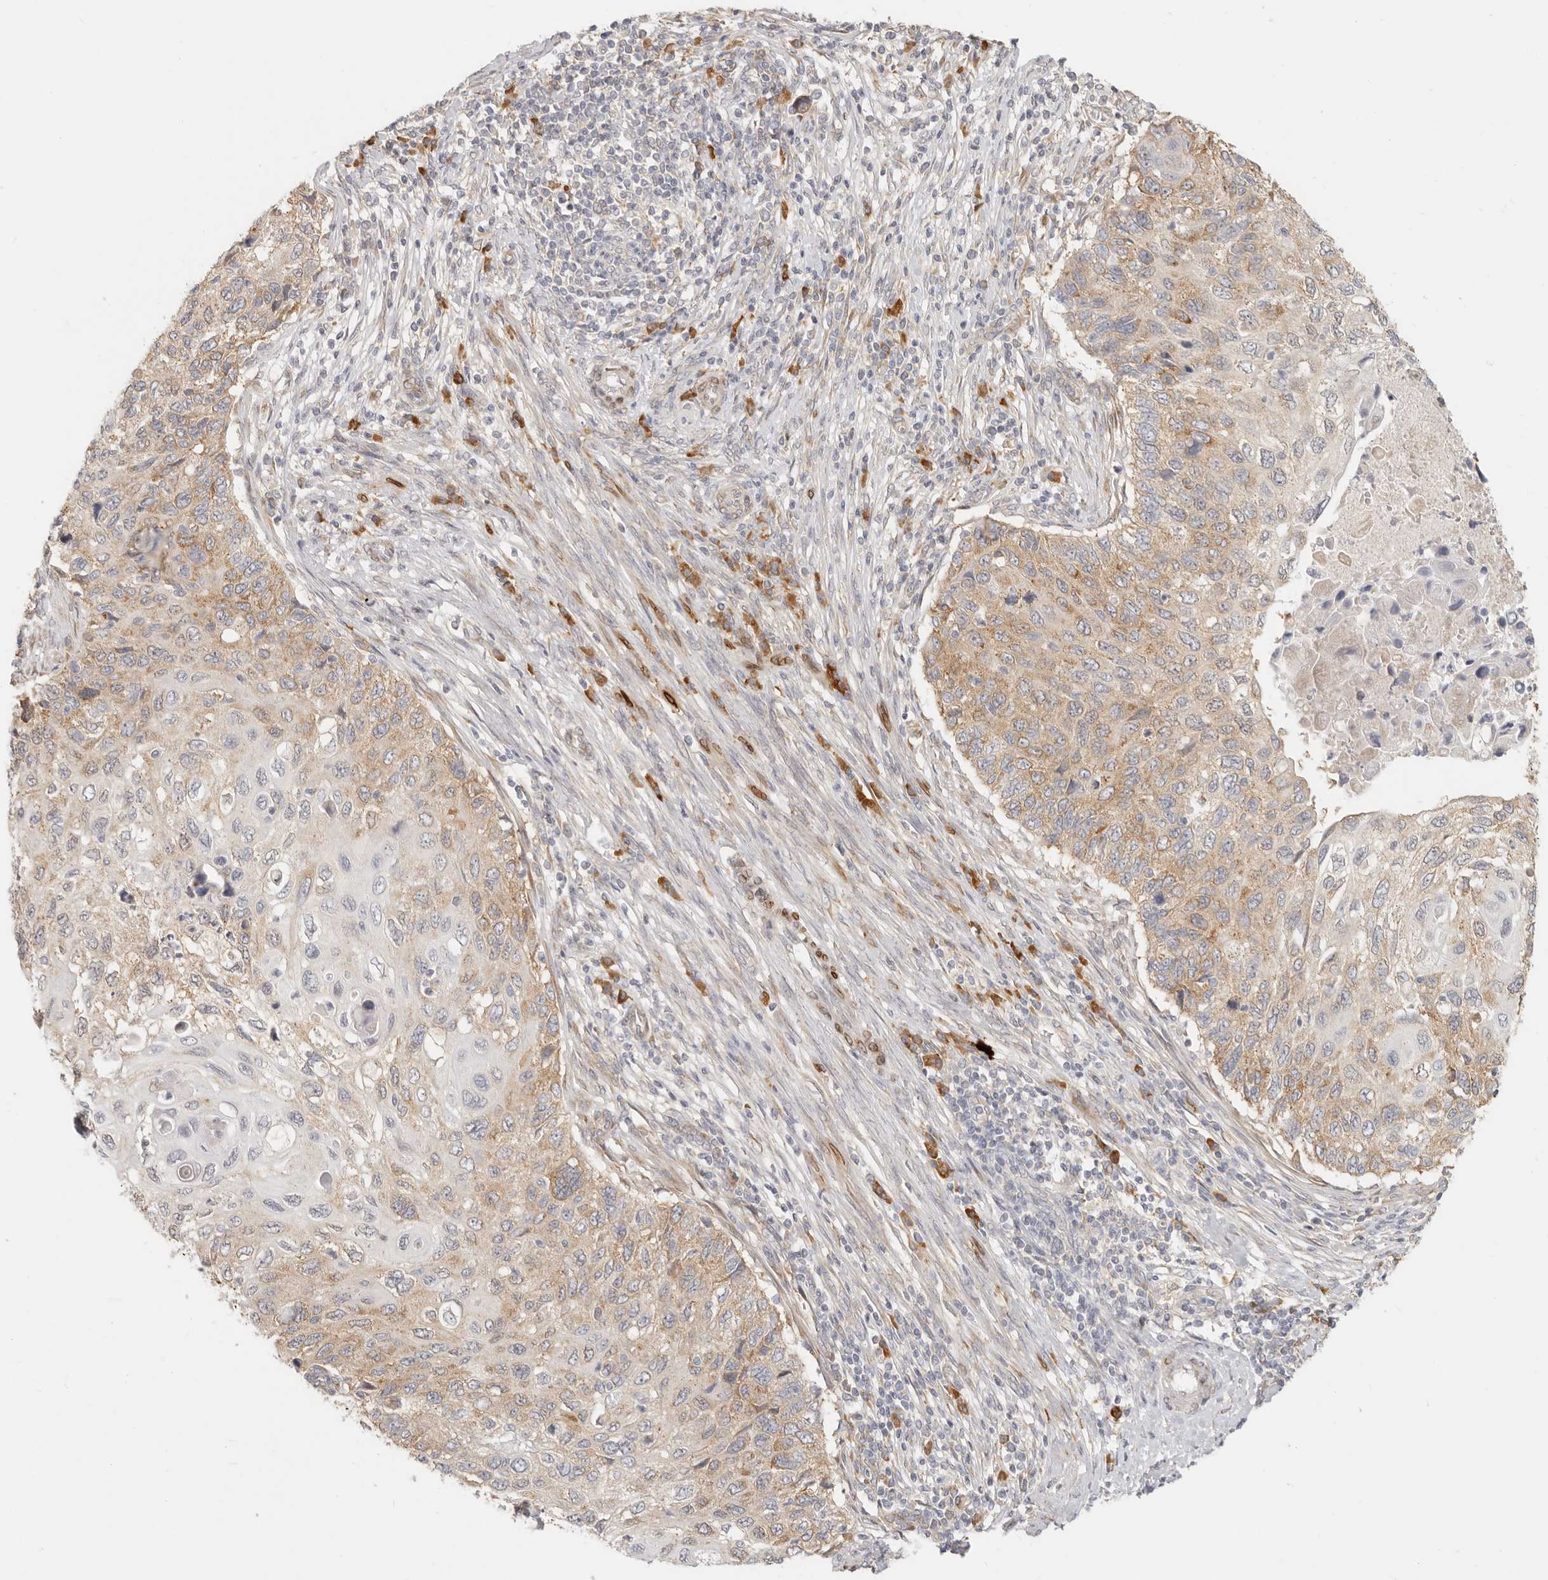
{"staining": {"intensity": "moderate", "quantity": "25%-75%", "location": "cytoplasmic/membranous"}, "tissue": "cervical cancer", "cell_type": "Tumor cells", "image_type": "cancer", "snomed": [{"axis": "morphology", "description": "Squamous cell carcinoma, NOS"}, {"axis": "topography", "description": "Cervix"}], "caption": "Cervical squamous cell carcinoma tissue displays moderate cytoplasmic/membranous expression in approximately 25%-75% of tumor cells, visualized by immunohistochemistry.", "gene": "PABPC4", "patient": {"sex": "female", "age": 70}}